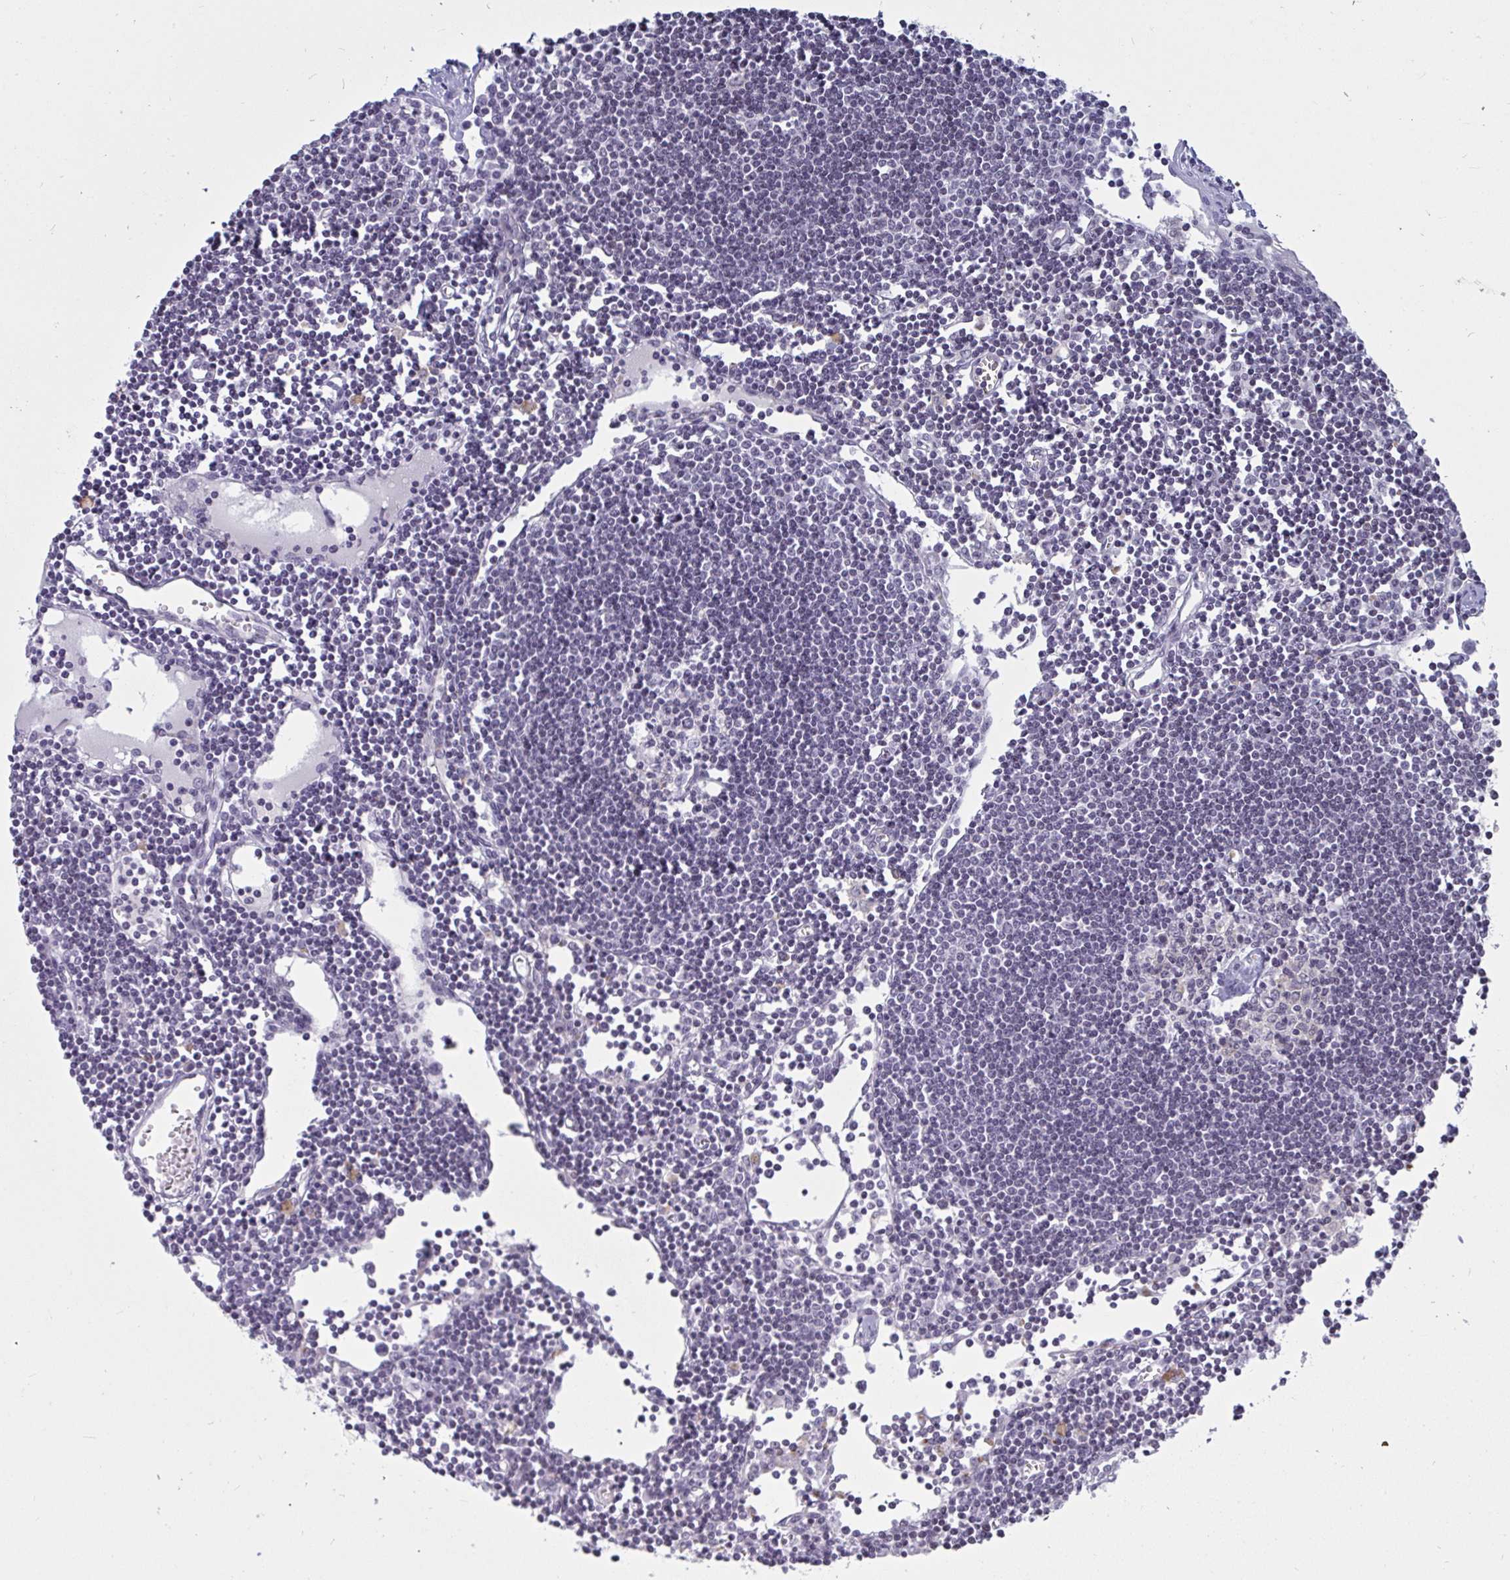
{"staining": {"intensity": "negative", "quantity": "none", "location": "none"}, "tissue": "lymph node", "cell_type": "Germinal center cells", "image_type": "normal", "snomed": [{"axis": "morphology", "description": "Normal tissue, NOS"}, {"axis": "topography", "description": "Lymph node"}], "caption": "IHC image of unremarkable lymph node: lymph node stained with DAB demonstrates no significant protein staining in germinal center cells. The staining is performed using DAB (3,3'-diaminobenzidine) brown chromogen with nuclei counter-stained in using hematoxylin.", "gene": "TBC1D4", "patient": {"sex": "female", "age": 65}}